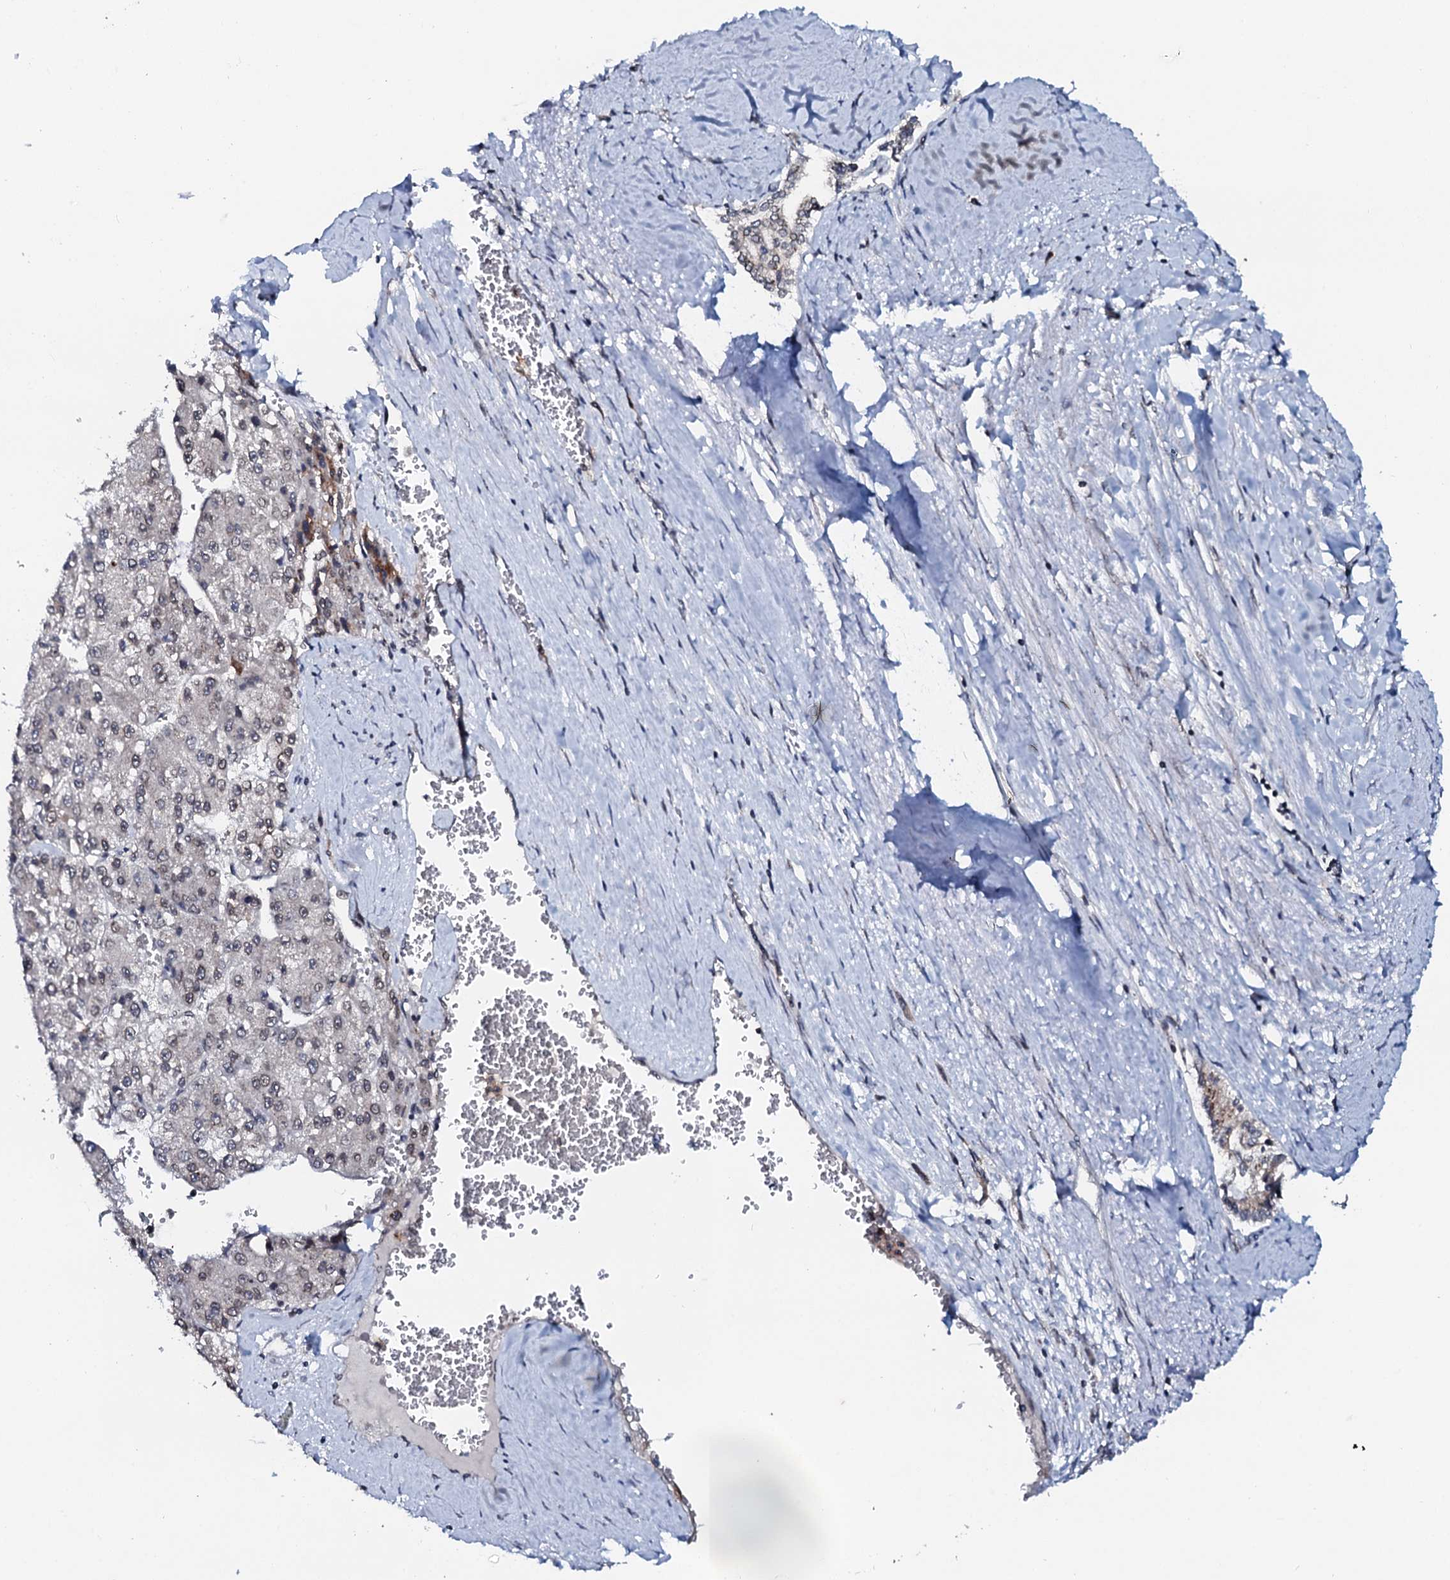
{"staining": {"intensity": "negative", "quantity": "none", "location": "none"}, "tissue": "liver cancer", "cell_type": "Tumor cells", "image_type": "cancer", "snomed": [{"axis": "morphology", "description": "Carcinoma, Hepatocellular, NOS"}, {"axis": "topography", "description": "Liver"}], "caption": "High magnification brightfield microscopy of liver hepatocellular carcinoma stained with DAB (brown) and counterstained with hematoxylin (blue): tumor cells show no significant expression.", "gene": "SNTA1", "patient": {"sex": "female", "age": 73}}